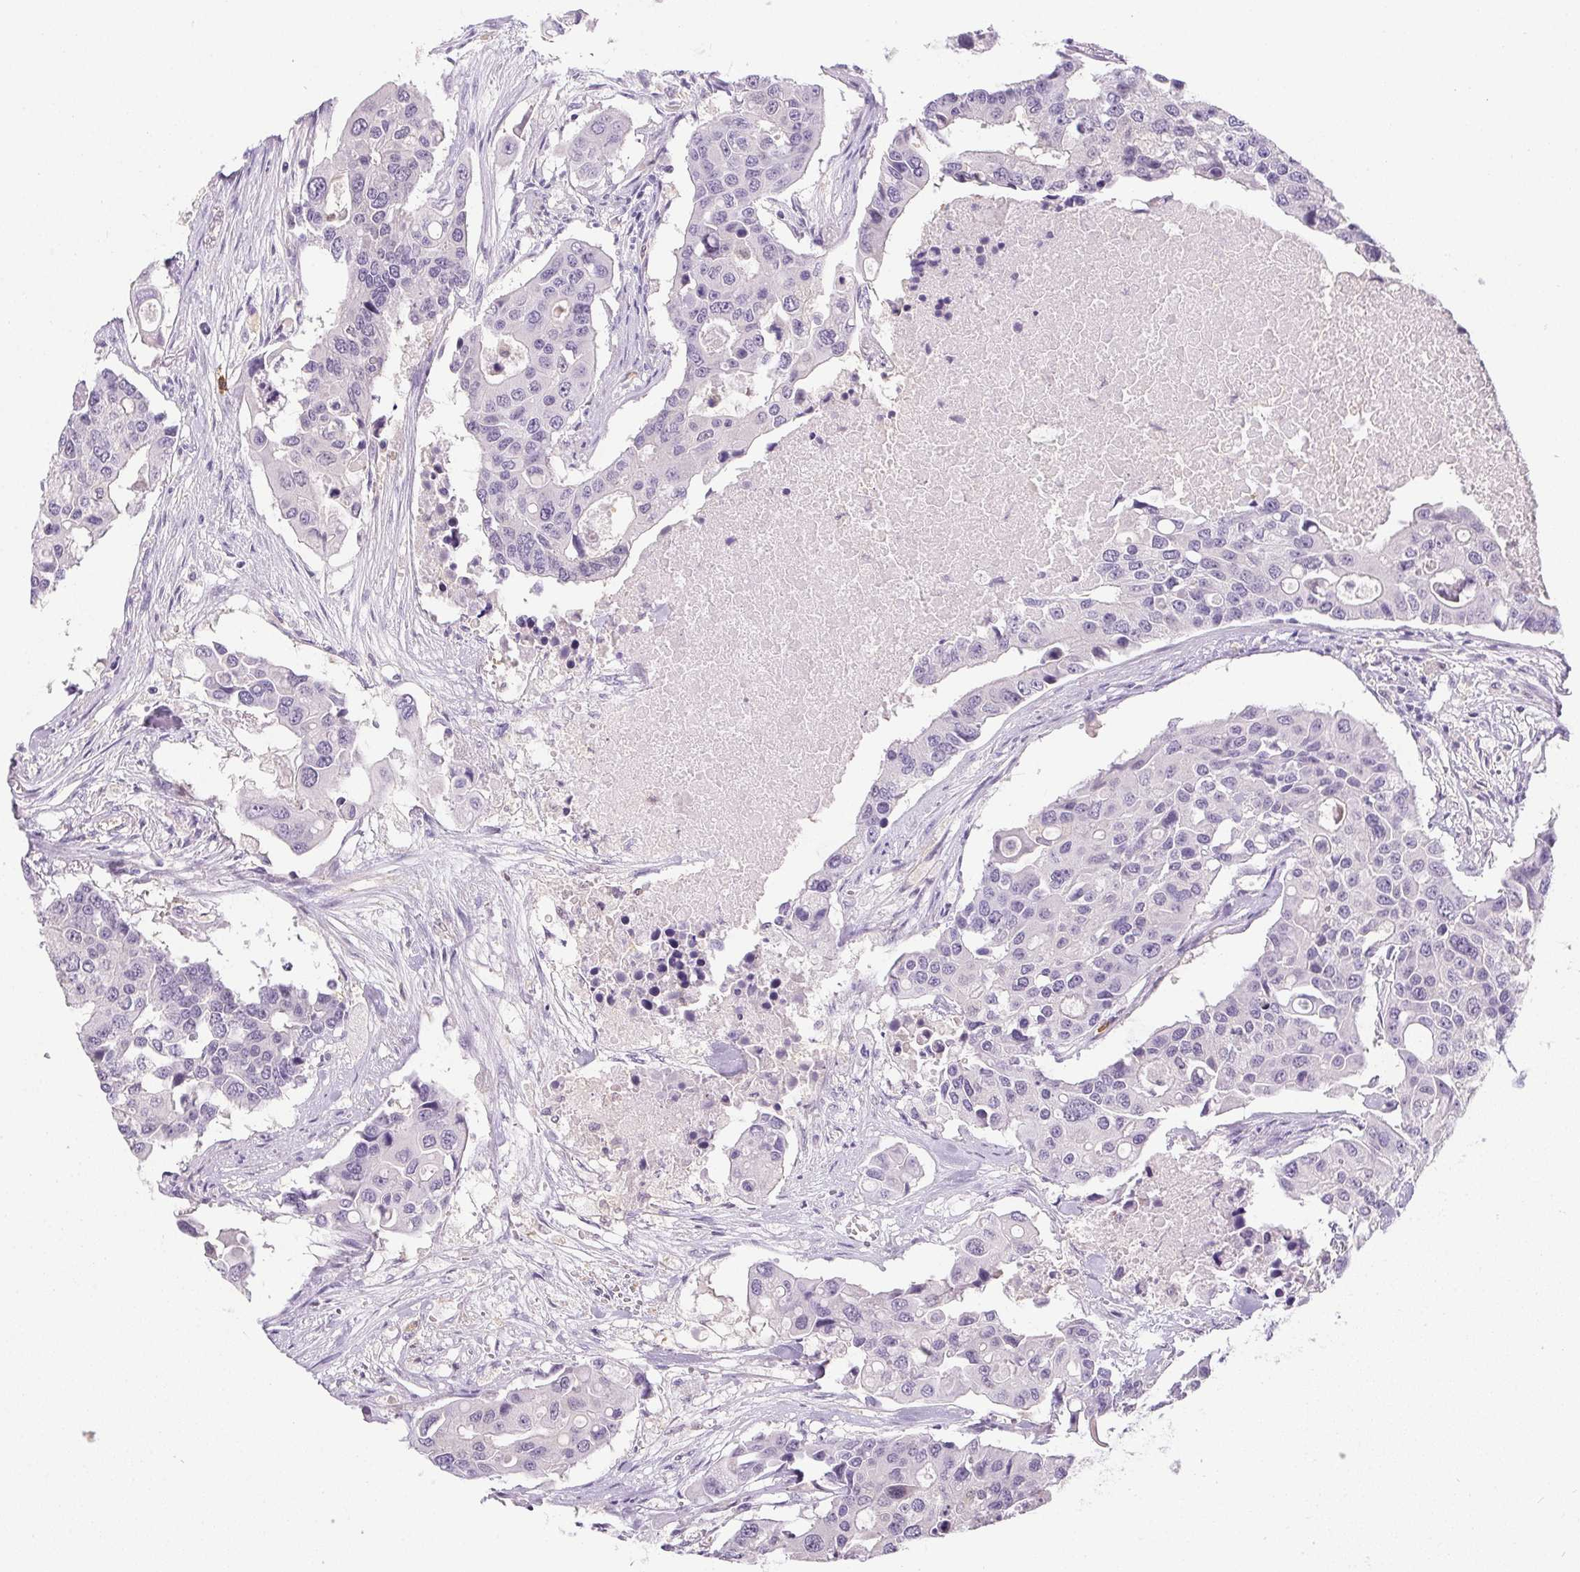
{"staining": {"intensity": "negative", "quantity": "none", "location": "none"}, "tissue": "colorectal cancer", "cell_type": "Tumor cells", "image_type": "cancer", "snomed": [{"axis": "morphology", "description": "Adenocarcinoma, NOS"}, {"axis": "topography", "description": "Colon"}], "caption": "Tumor cells are negative for brown protein staining in colorectal adenocarcinoma.", "gene": "DNAJC5G", "patient": {"sex": "male", "age": 77}}